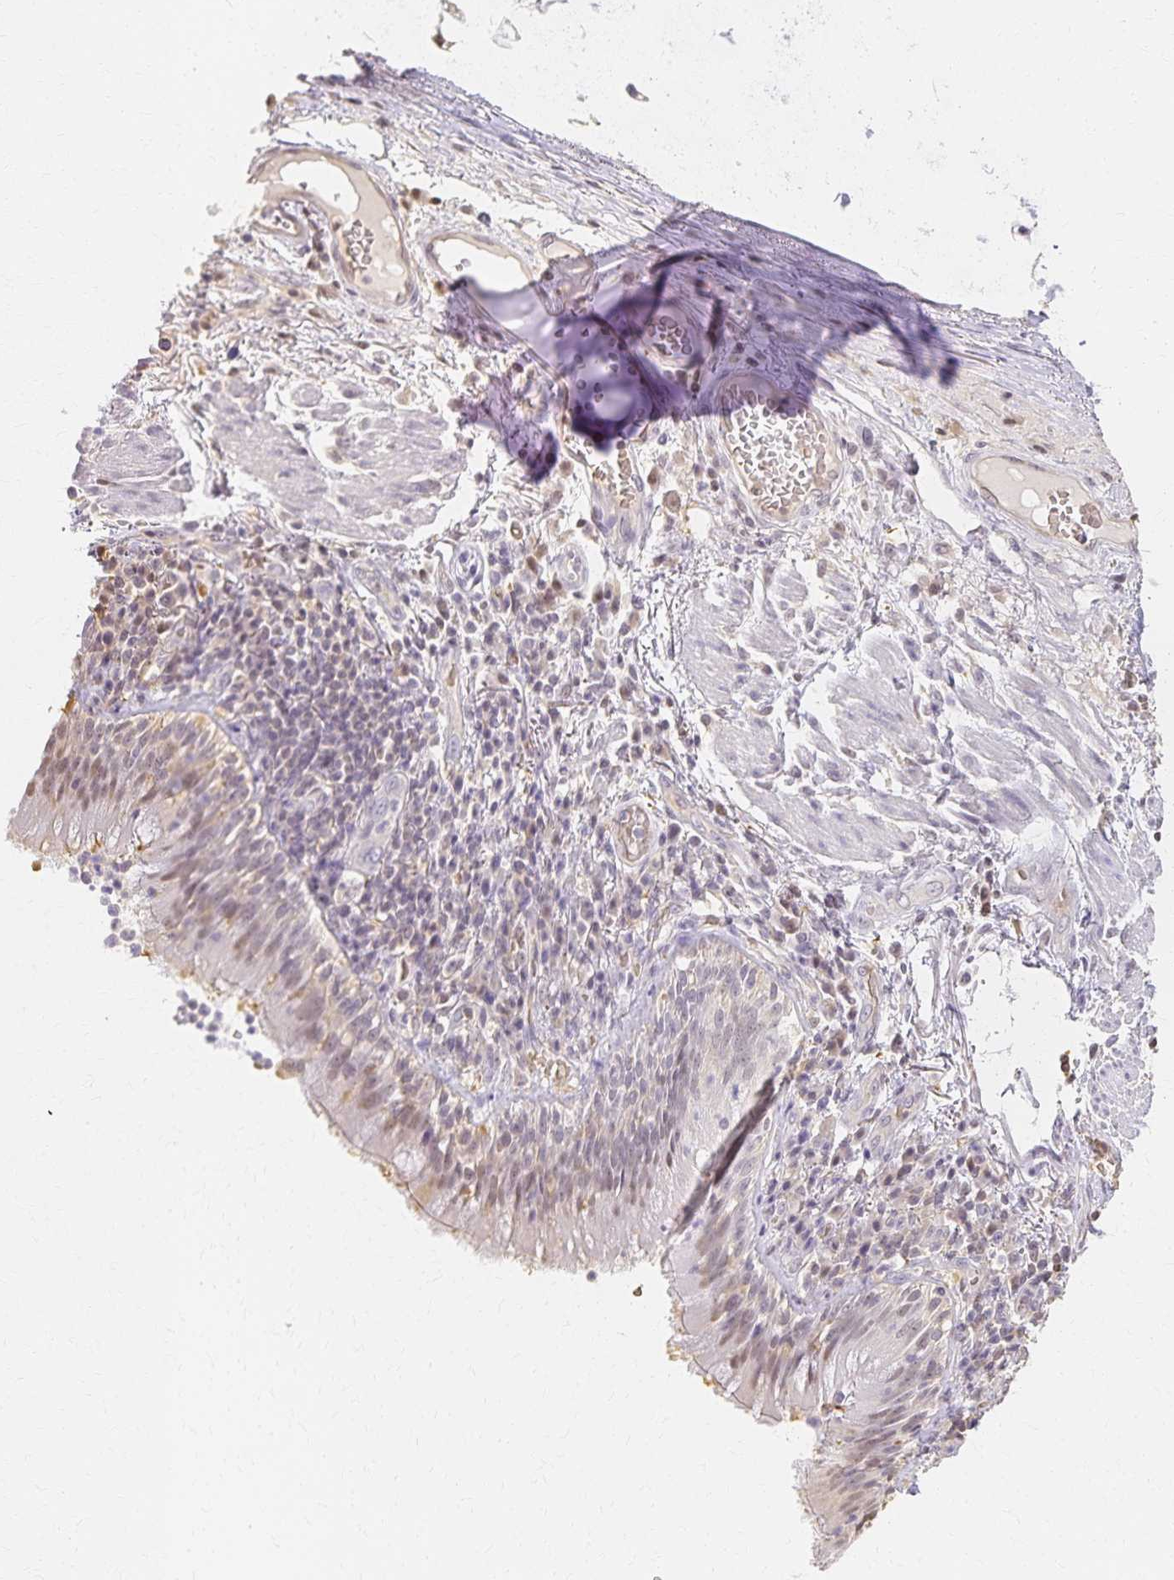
{"staining": {"intensity": "weak", "quantity": "25%-75%", "location": "cytoplasmic/membranous"}, "tissue": "bronchus", "cell_type": "Respiratory epithelial cells", "image_type": "normal", "snomed": [{"axis": "morphology", "description": "Normal tissue, NOS"}, {"axis": "topography", "description": "Cartilage tissue"}, {"axis": "topography", "description": "Bronchus"}], "caption": "Respiratory epithelial cells display low levels of weak cytoplasmic/membranous staining in about 25%-75% of cells in unremarkable bronchus.", "gene": "AZGP1", "patient": {"sex": "male", "age": 56}}